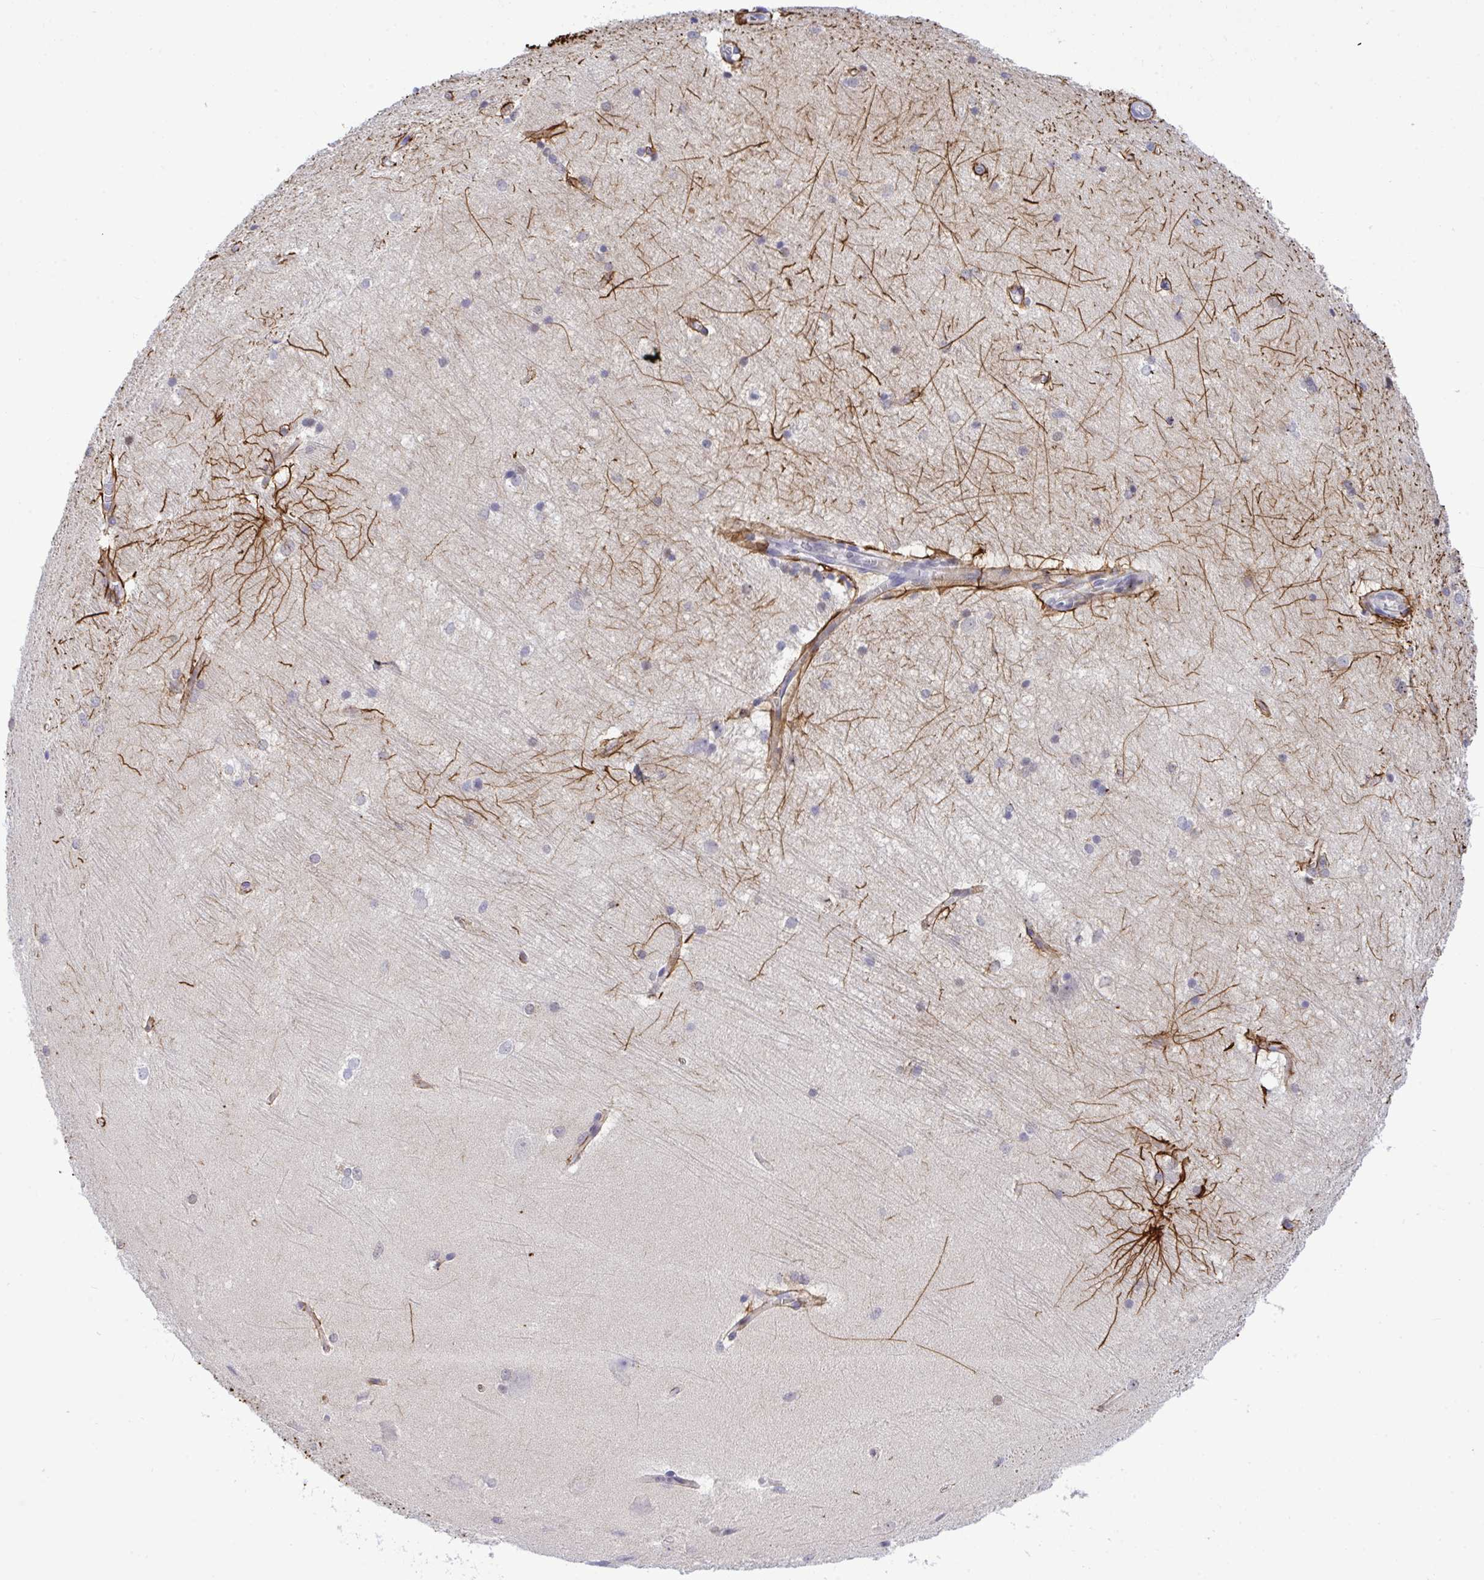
{"staining": {"intensity": "strong", "quantity": "<25%", "location": "cytoplasmic/membranous"}, "tissue": "hippocampus", "cell_type": "Glial cells", "image_type": "normal", "snomed": [{"axis": "morphology", "description": "Normal tissue, NOS"}, {"axis": "topography", "description": "Cerebral cortex"}, {"axis": "topography", "description": "Hippocampus"}], "caption": "Immunohistochemical staining of benign hippocampus shows medium levels of strong cytoplasmic/membranous expression in approximately <25% of glial cells.", "gene": "THOP1", "patient": {"sex": "female", "age": 19}}